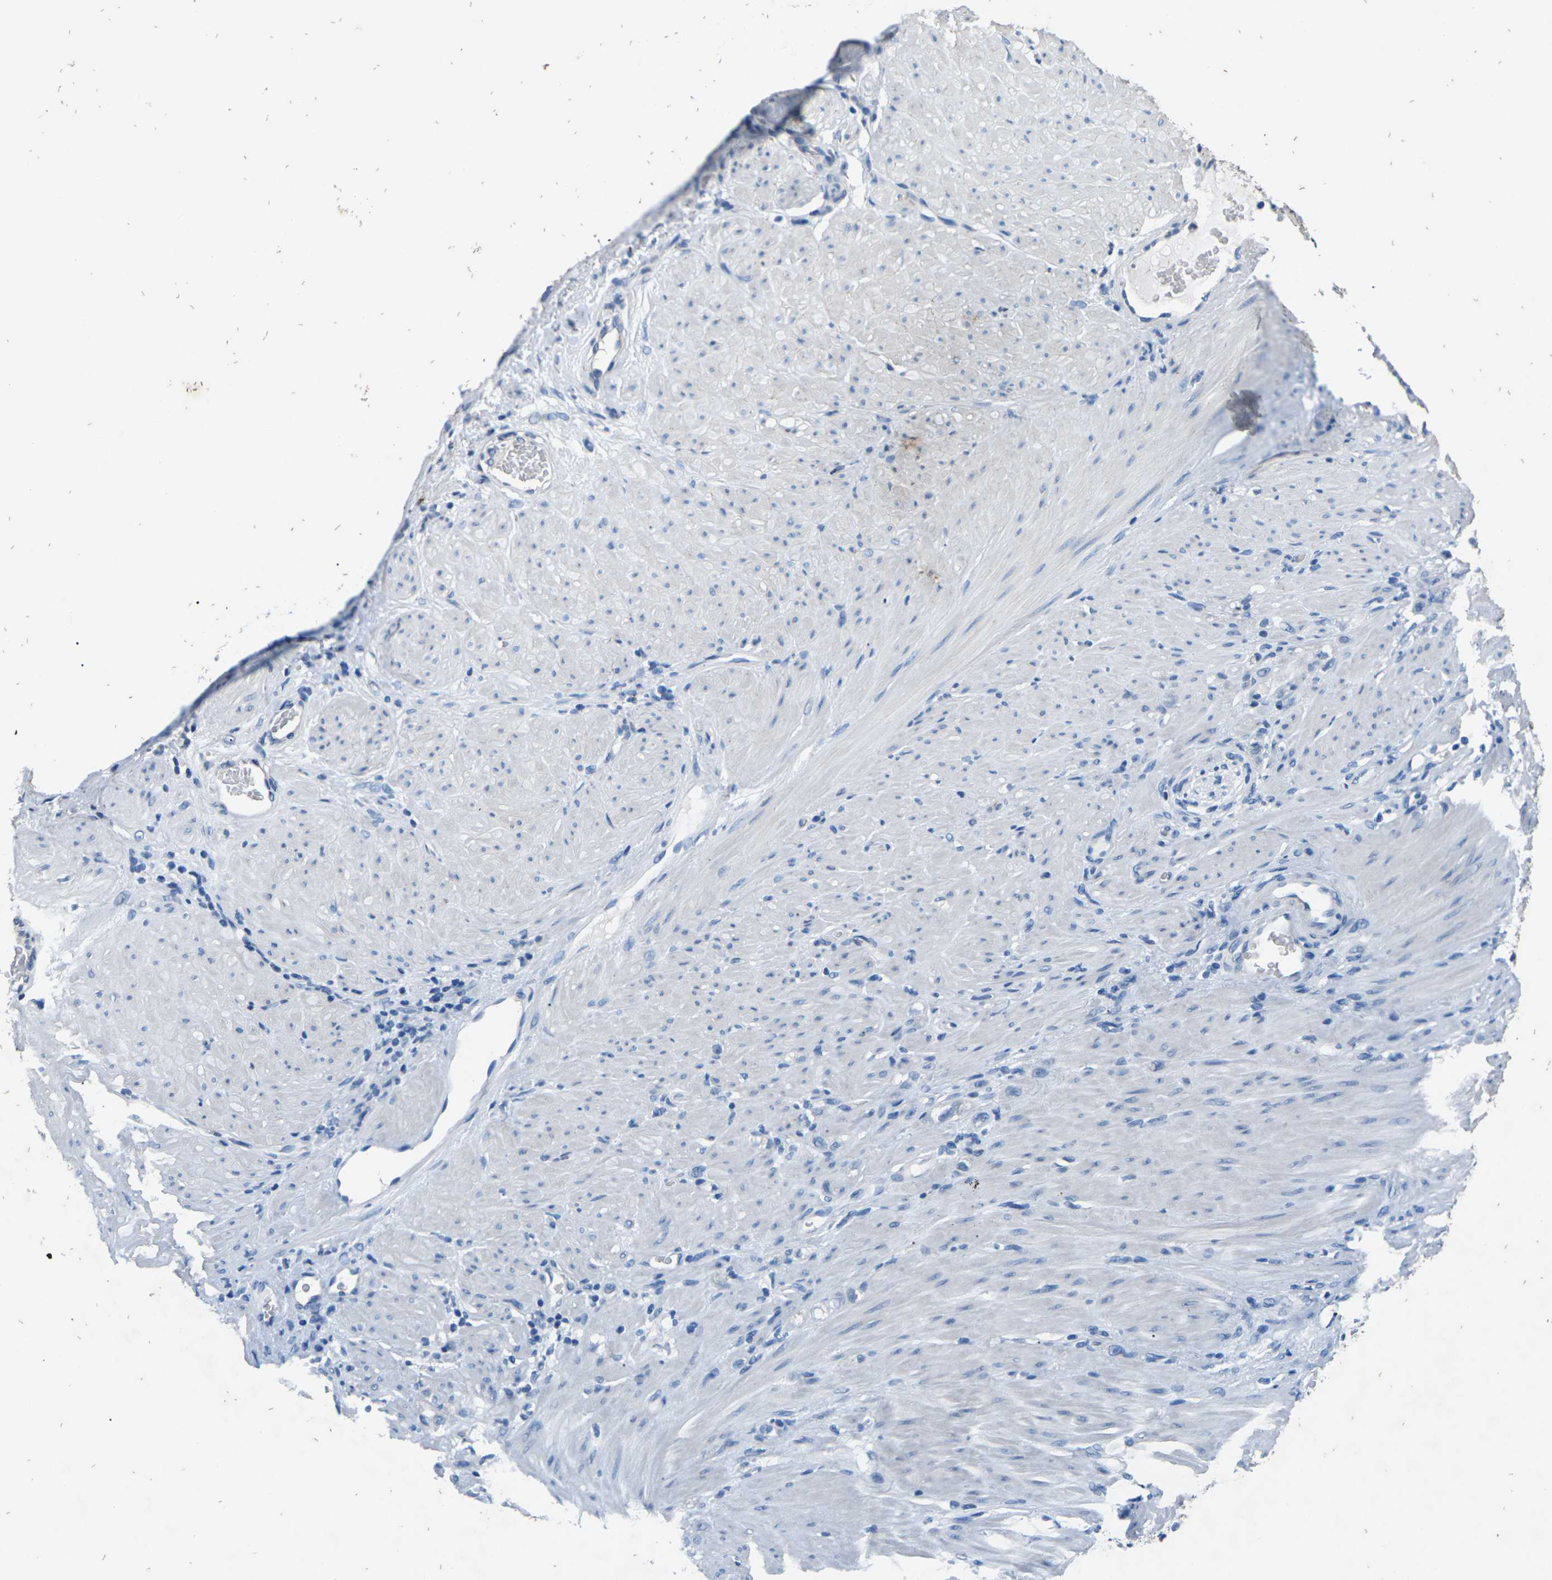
{"staining": {"intensity": "negative", "quantity": "none", "location": "none"}, "tissue": "stomach cancer", "cell_type": "Tumor cells", "image_type": "cancer", "snomed": [{"axis": "morphology", "description": "Adenocarcinoma, NOS"}, {"axis": "topography", "description": "Stomach"}], "caption": "Tumor cells show no significant expression in stomach cancer (adenocarcinoma).", "gene": "UMOD", "patient": {"sex": "male", "age": 82}}